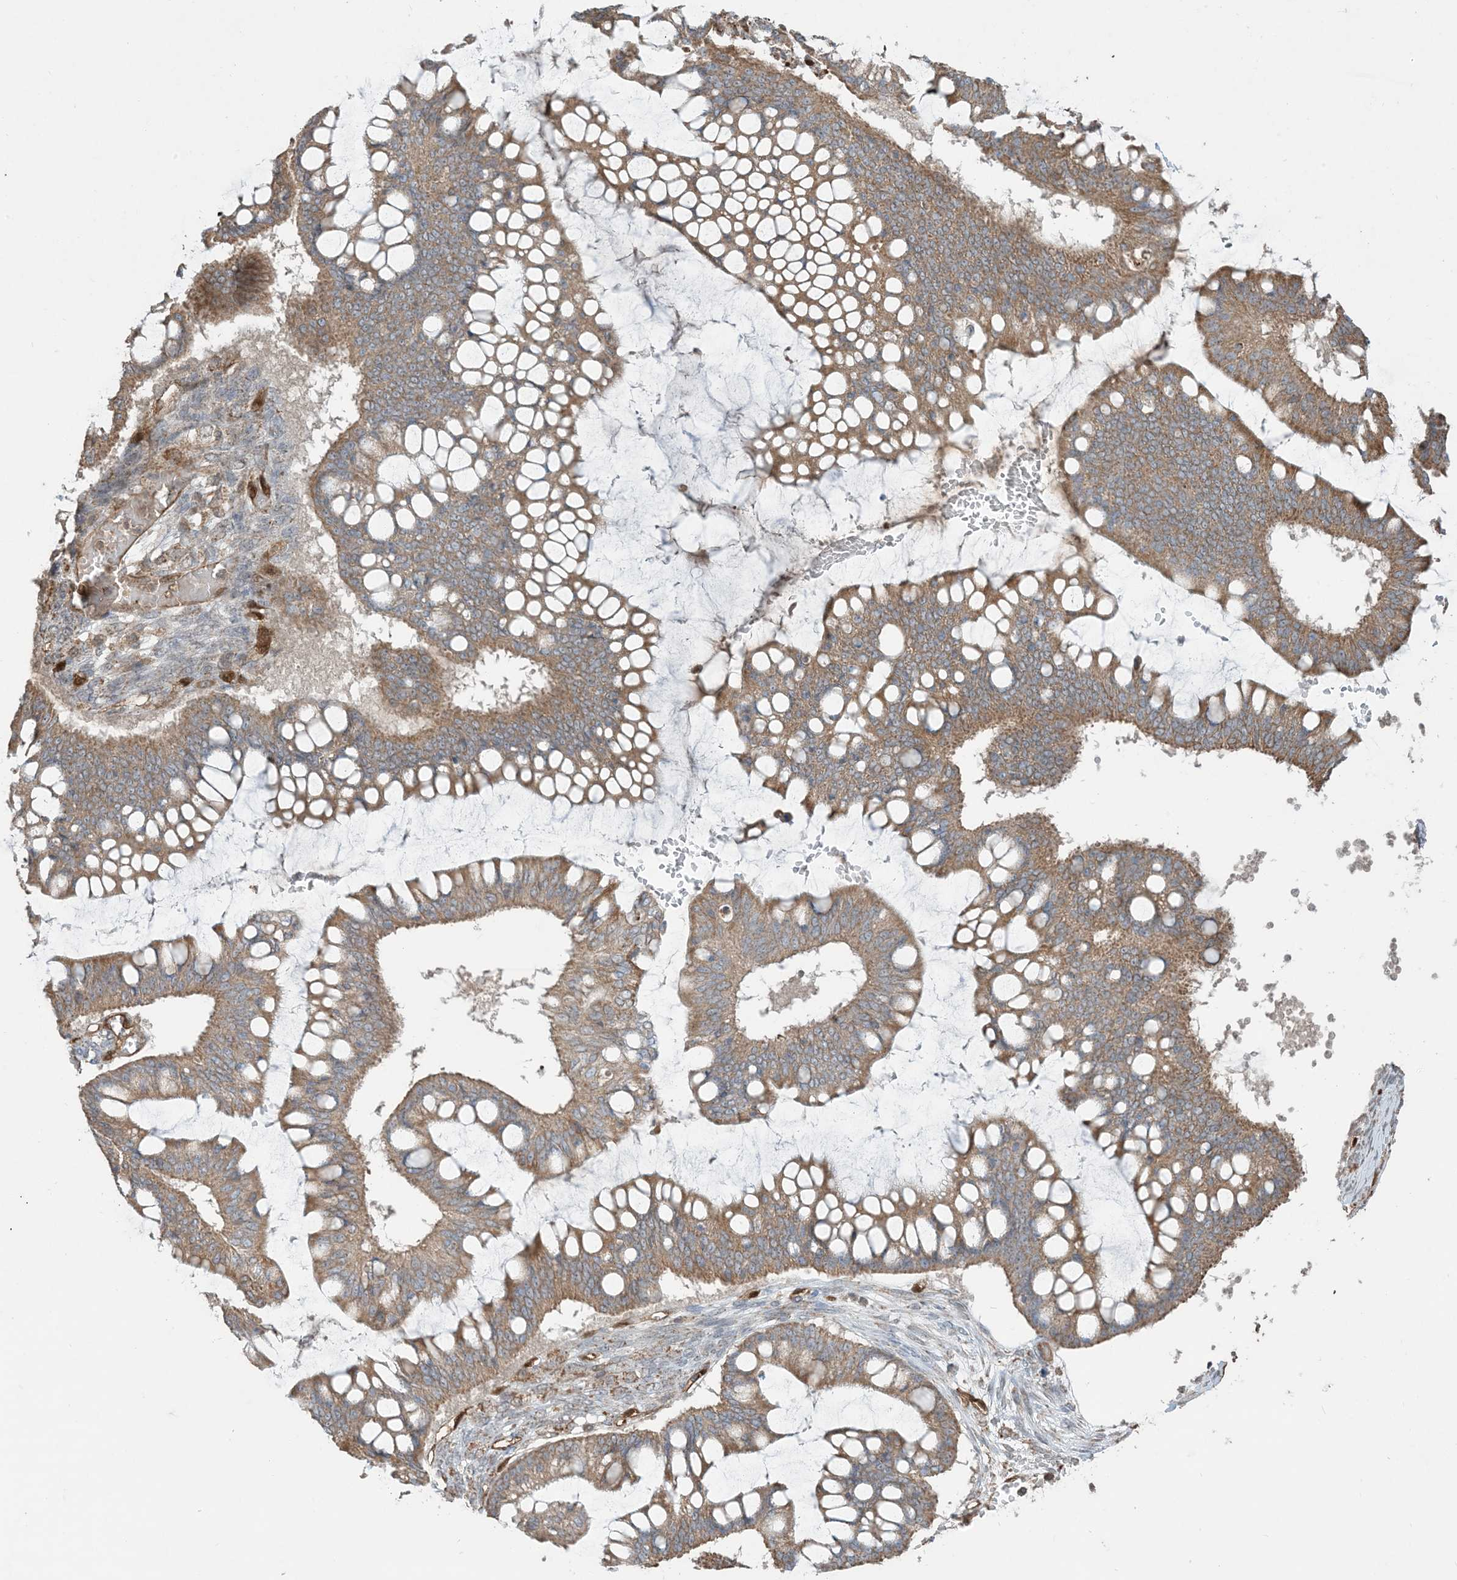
{"staining": {"intensity": "moderate", "quantity": ">75%", "location": "cytoplasmic/membranous"}, "tissue": "ovarian cancer", "cell_type": "Tumor cells", "image_type": "cancer", "snomed": [{"axis": "morphology", "description": "Cystadenocarcinoma, mucinous, NOS"}, {"axis": "topography", "description": "Ovary"}], "caption": "Ovarian cancer (mucinous cystadenocarcinoma) was stained to show a protein in brown. There is medium levels of moderate cytoplasmic/membranous positivity in approximately >75% of tumor cells.", "gene": "PPM1F", "patient": {"sex": "female", "age": 73}}